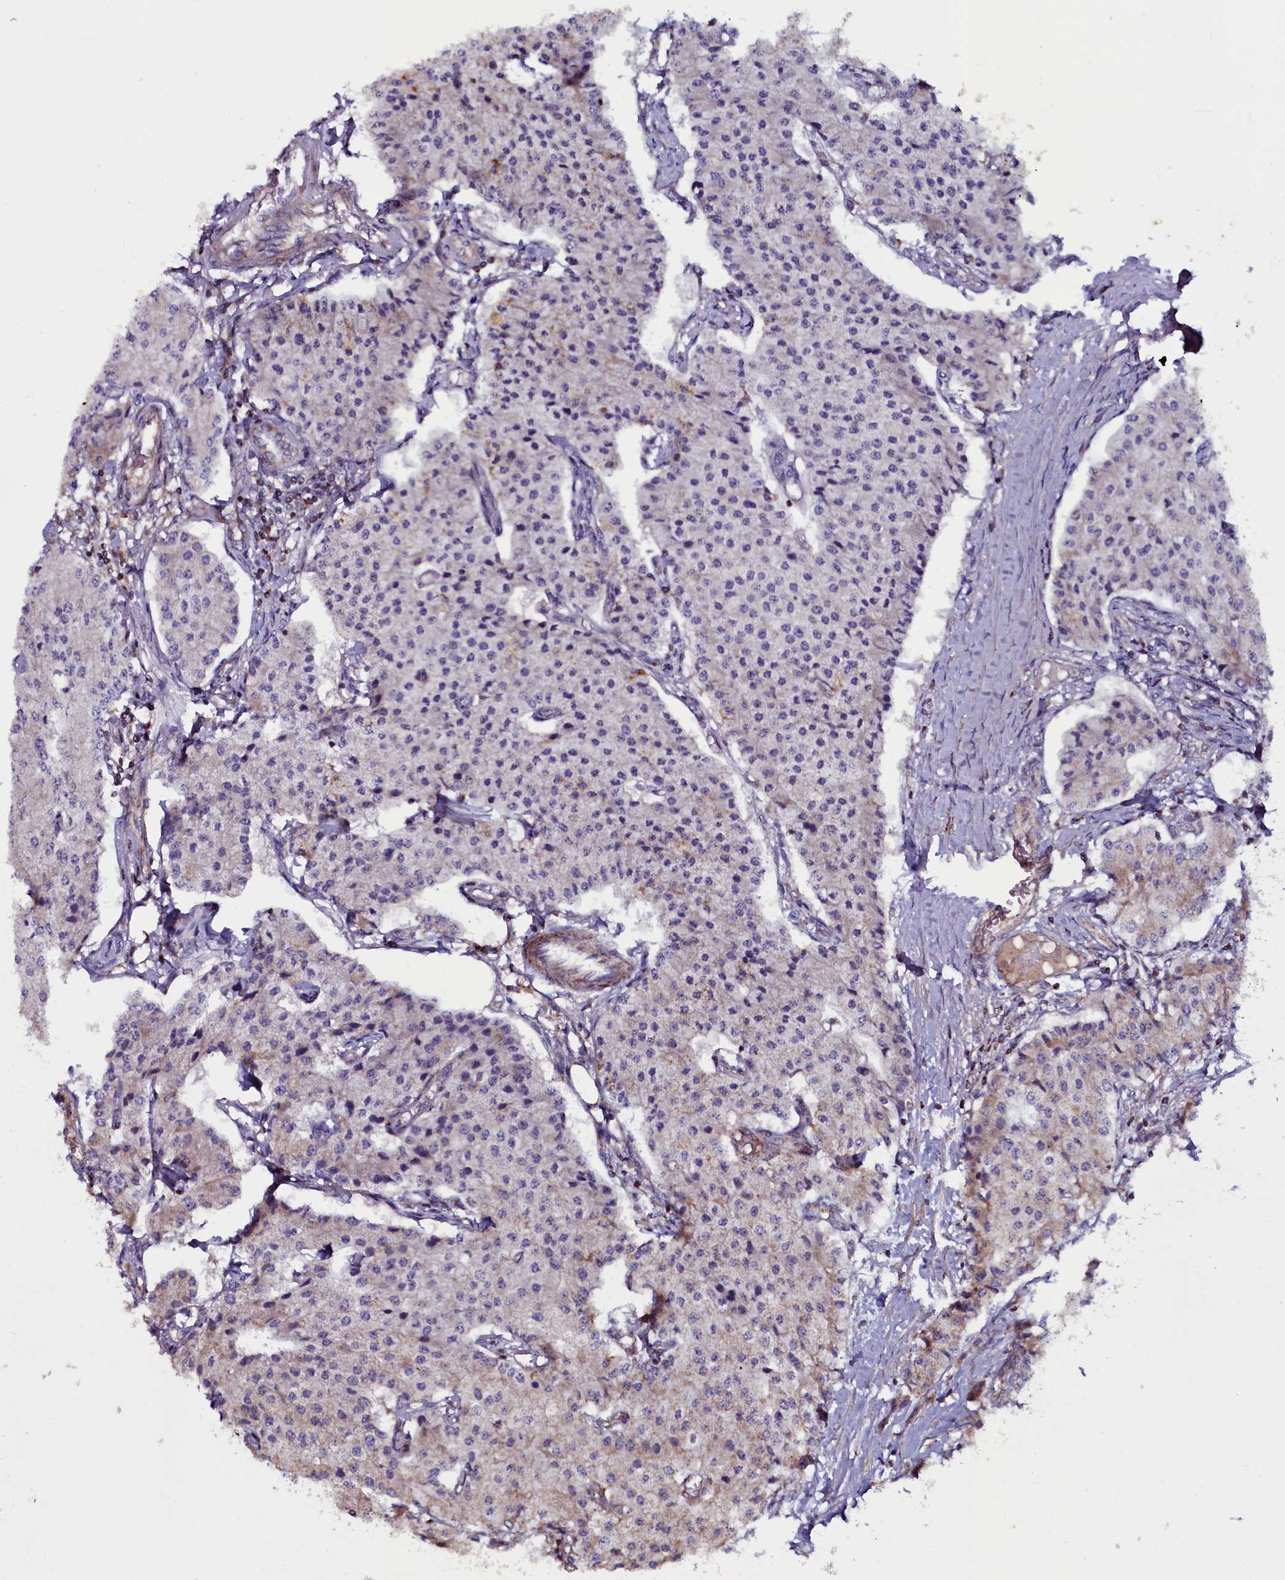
{"staining": {"intensity": "negative", "quantity": "none", "location": "none"}, "tissue": "carcinoid", "cell_type": "Tumor cells", "image_type": "cancer", "snomed": [{"axis": "morphology", "description": "Carcinoid, malignant, NOS"}, {"axis": "topography", "description": "Colon"}], "caption": "This micrograph is of carcinoid stained with immunohistochemistry to label a protein in brown with the nuclei are counter-stained blue. There is no staining in tumor cells.", "gene": "NAA80", "patient": {"sex": "female", "age": 52}}